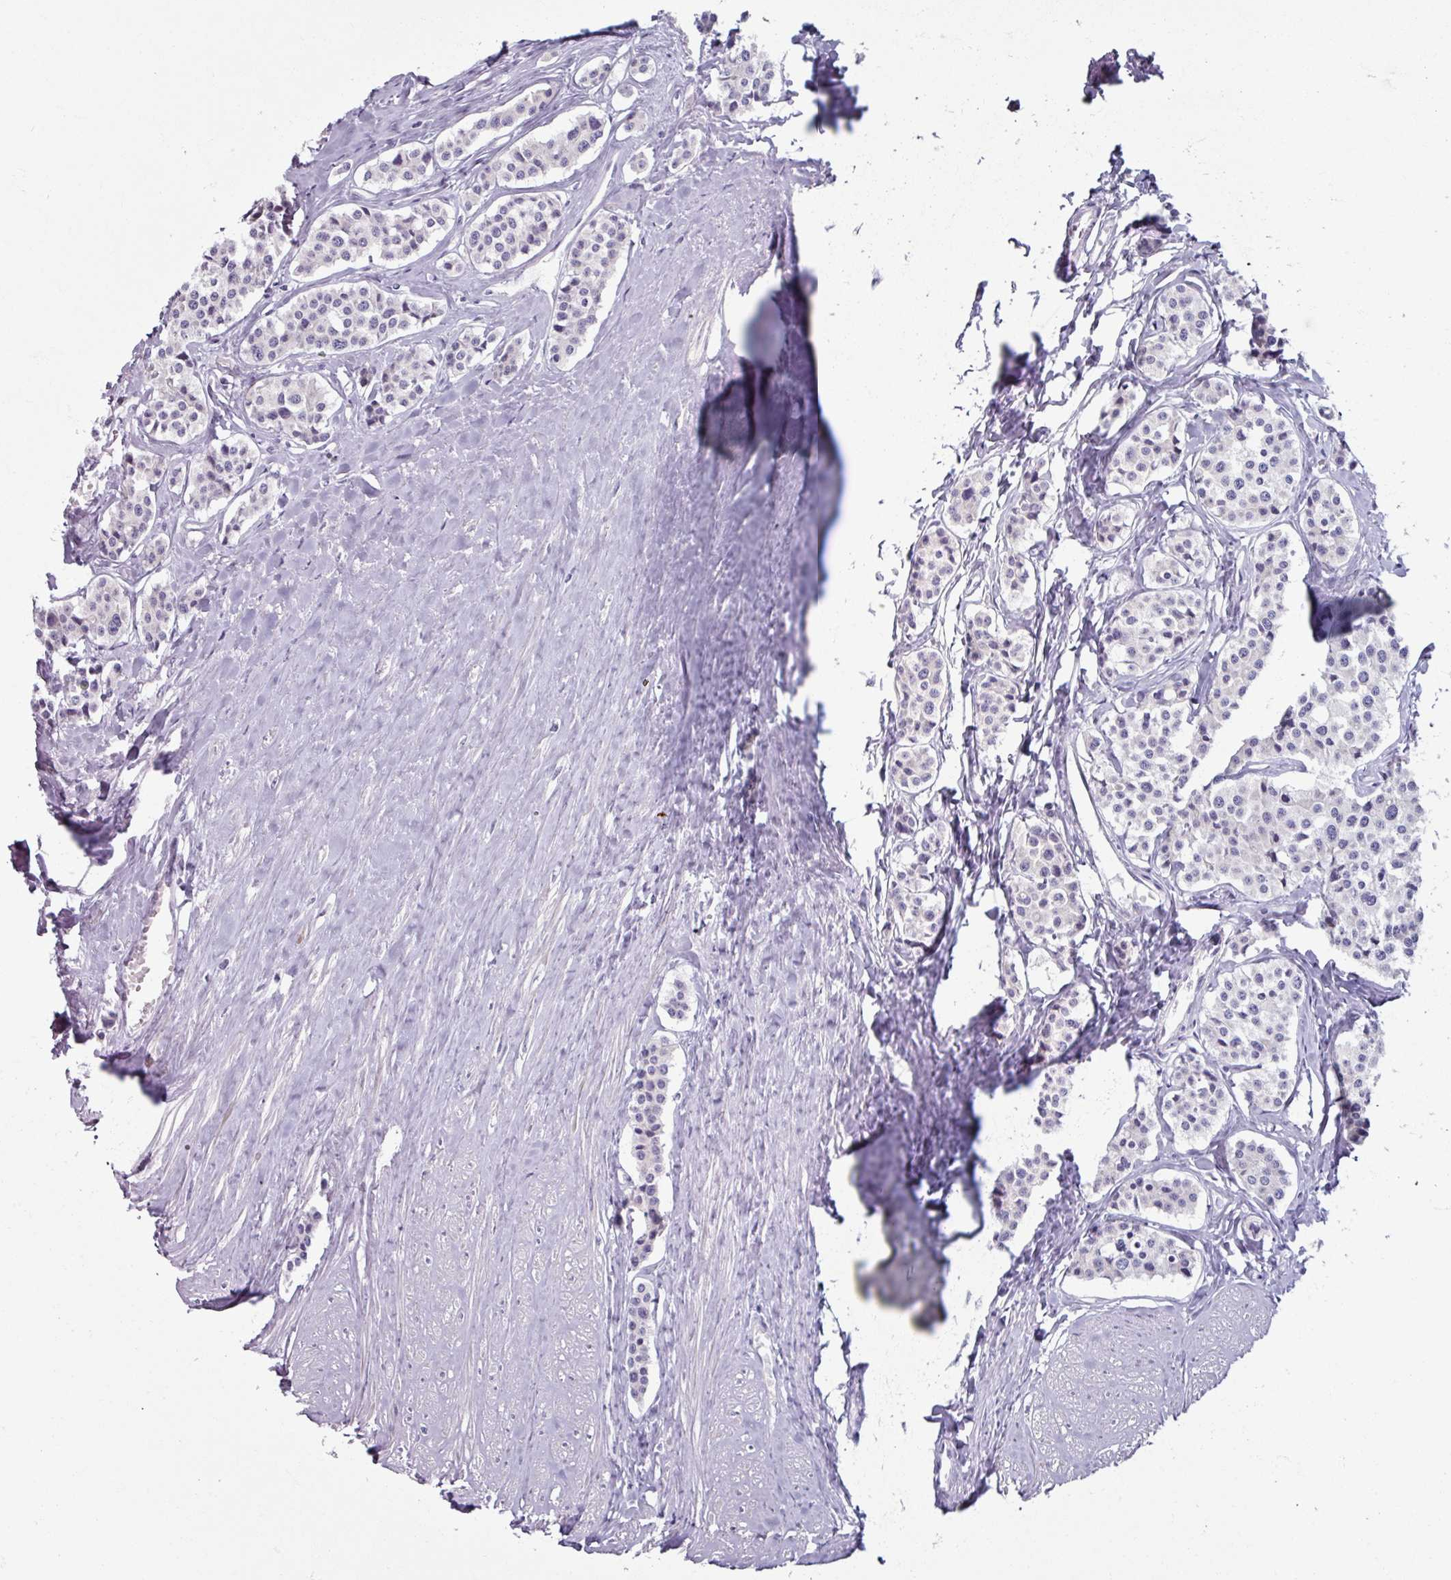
{"staining": {"intensity": "negative", "quantity": "none", "location": "none"}, "tissue": "carcinoid", "cell_type": "Tumor cells", "image_type": "cancer", "snomed": [{"axis": "morphology", "description": "Carcinoid, malignant, NOS"}, {"axis": "topography", "description": "Small intestine"}], "caption": "Immunohistochemistry (IHC) image of neoplastic tissue: human malignant carcinoid stained with DAB (3,3'-diaminobenzidine) demonstrates no significant protein staining in tumor cells.", "gene": "SMIM11", "patient": {"sex": "male", "age": 60}}